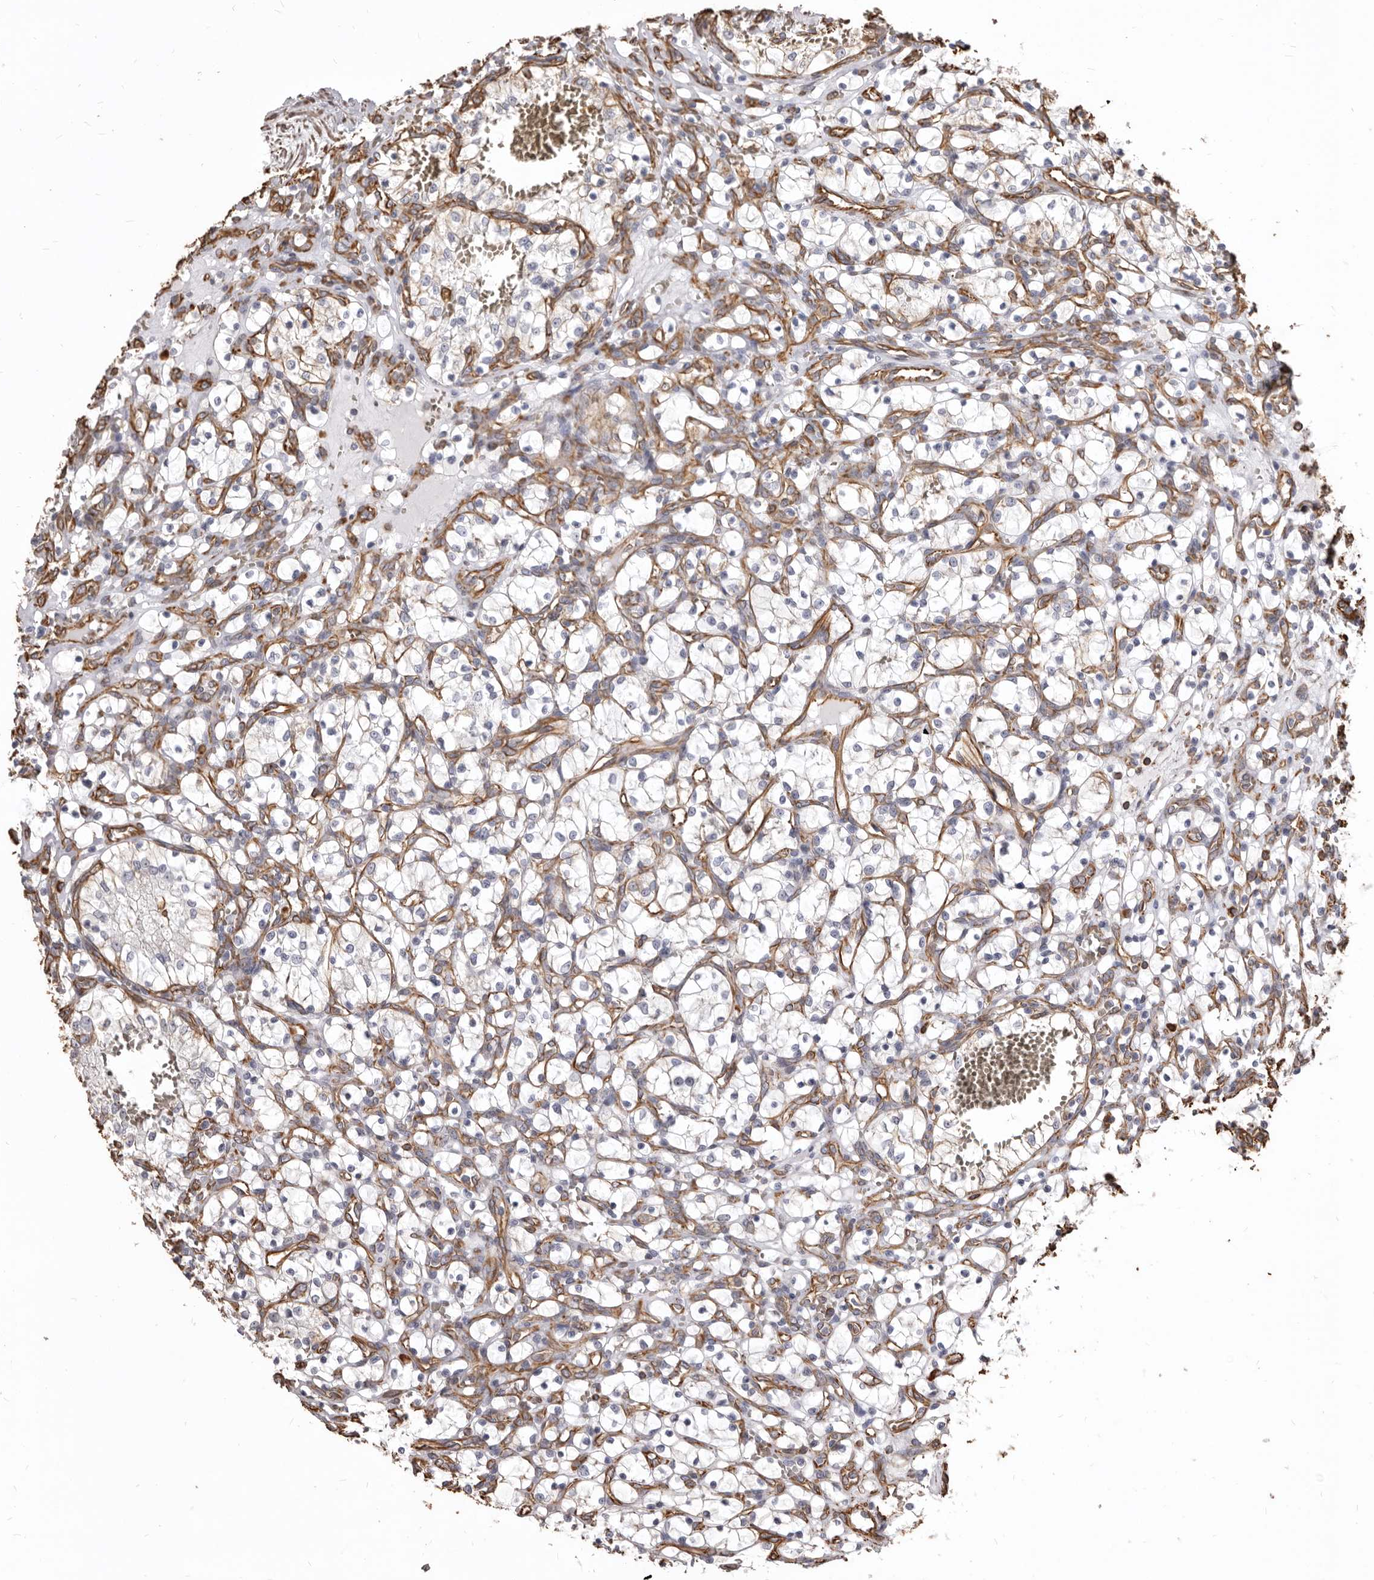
{"staining": {"intensity": "negative", "quantity": "none", "location": "none"}, "tissue": "renal cancer", "cell_type": "Tumor cells", "image_type": "cancer", "snomed": [{"axis": "morphology", "description": "Adenocarcinoma, NOS"}, {"axis": "topography", "description": "Kidney"}], "caption": "High power microscopy photomicrograph of an immunohistochemistry image of adenocarcinoma (renal), revealing no significant positivity in tumor cells. The staining is performed using DAB brown chromogen with nuclei counter-stained in using hematoxylin.", "gene": "MTURN", "patient": {"sex": "female", "age": 69}}